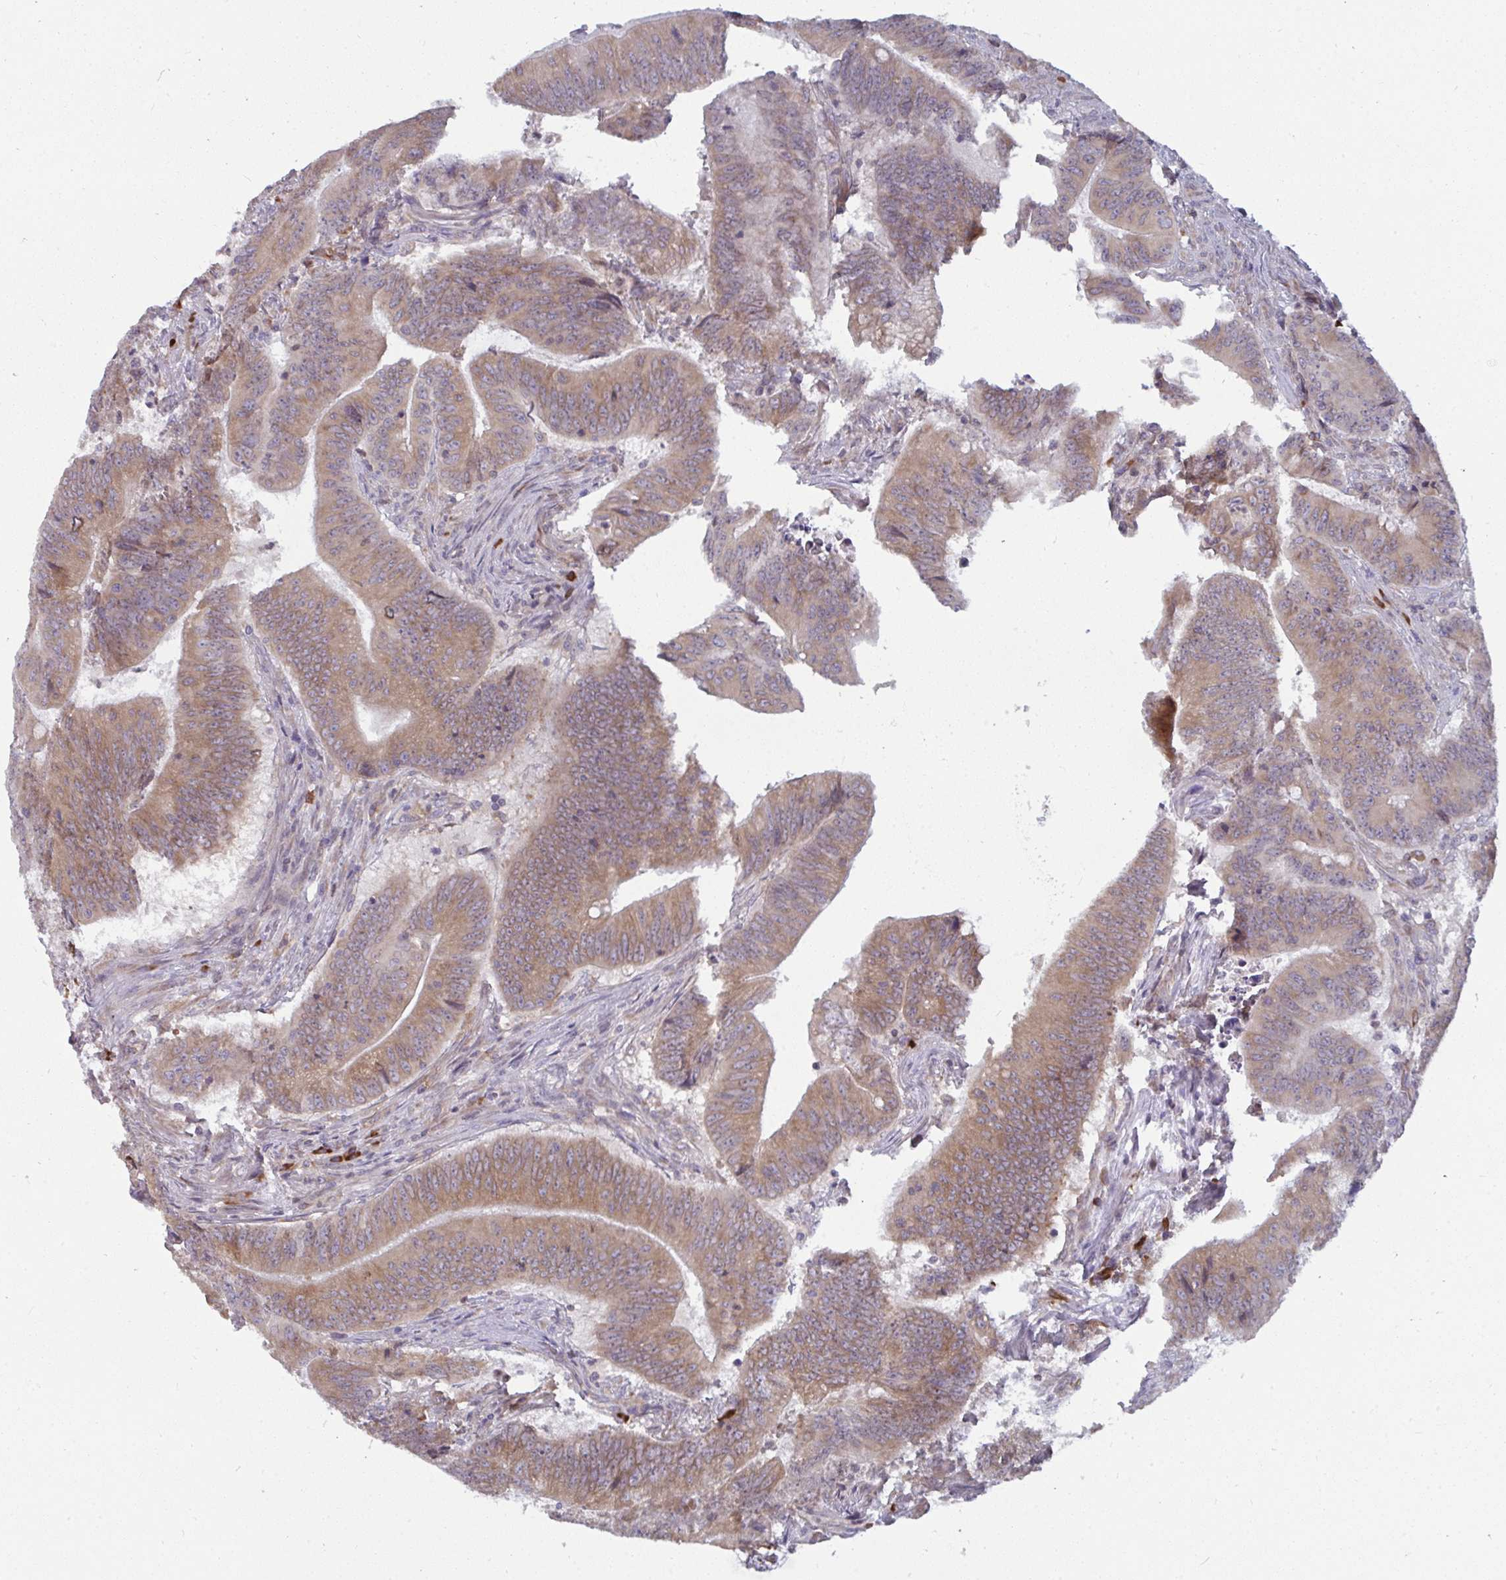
{"staining": {"intensity": "moderate", "quantity": ">75%", "location": "cytoplasmic/membranous"}, "tissue": "colorectal cancer", "cell_type": "Tumor cells", "image_type": "cancer", "snomed": [{"axis": "morphology", "description": "Adenocarcinoma, NOS"}, {"axis": "topography", "description": "Colon"}], "caption": "This histopathology image displays immunohistochemistry staining of human colorectal cancer (adenocarcinoma), with medium moderate cytoplasmic/membranous staining in approximately >75% of tumor cells.", "gene": "LYSMD4", "patient": {"sex": "female", "age": 87}}